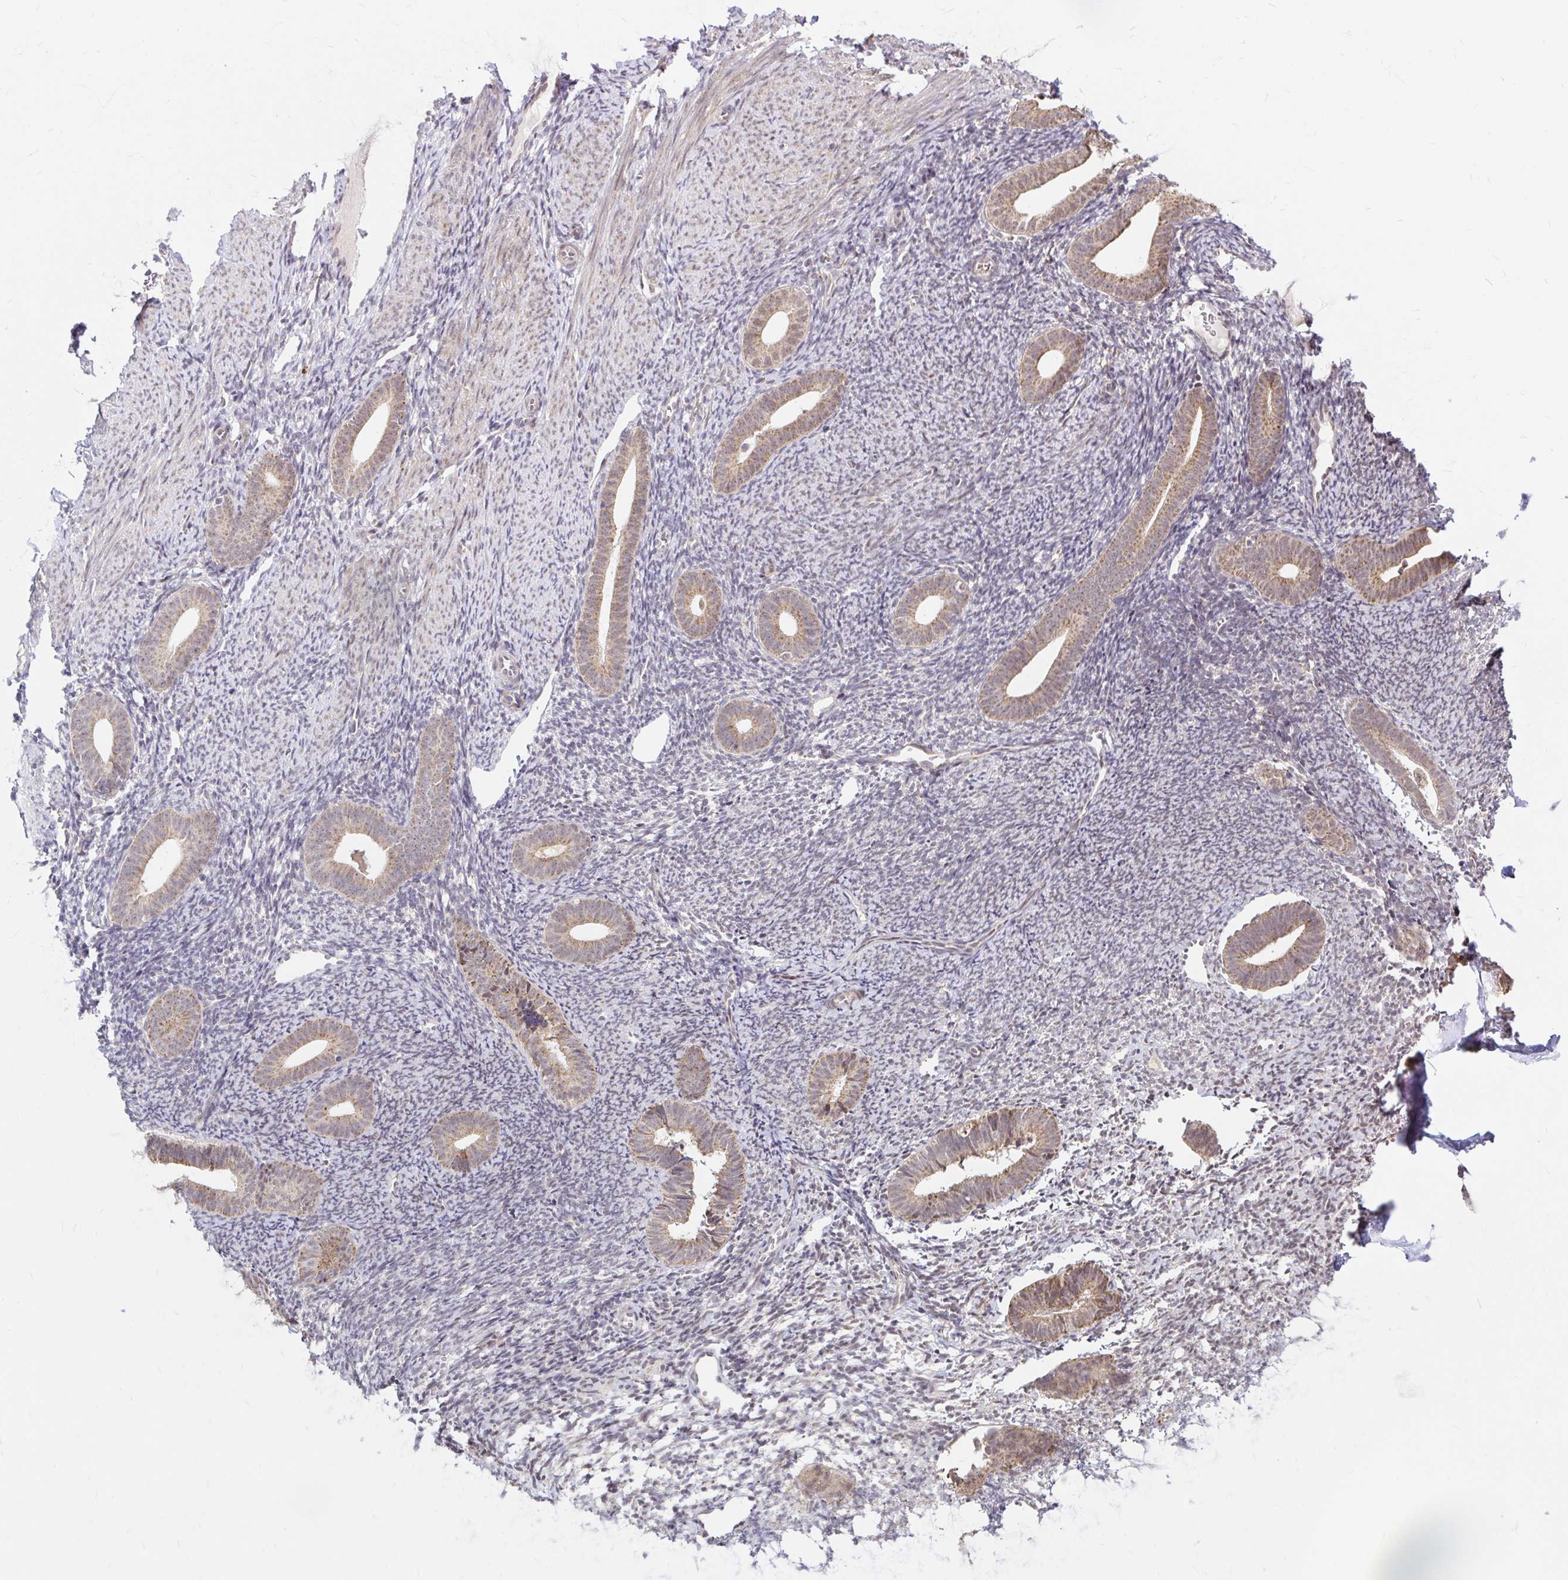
{"staining": {"intensity": "moderate", "quantity": "25%-75%", "location": "cytoplasmic/membranous"}, "tissue": "endometrium", "cell_type": "Cells in endometrial stroma", "image_type": "normal", "snomed": [{"axis": "morphology", "description": "Normal tissue, NOS"}, {"axis": "topography", "description": "Endometrium"}], "caption": "Brown immunohistochemical staining in unremarkable endometrium exhibits moderate cytoplasmic/membranous expression in approximately 25%-75% of cells in endometrial stroma. The staining is performed using DAB (3,3'-diaminobenzidine) brown chromogen to label protein expression. The nuclei are counter-stained blue using hematoxylin.", "gene": "TIMM50", "patient": {"sex": "female", "age": 39}}